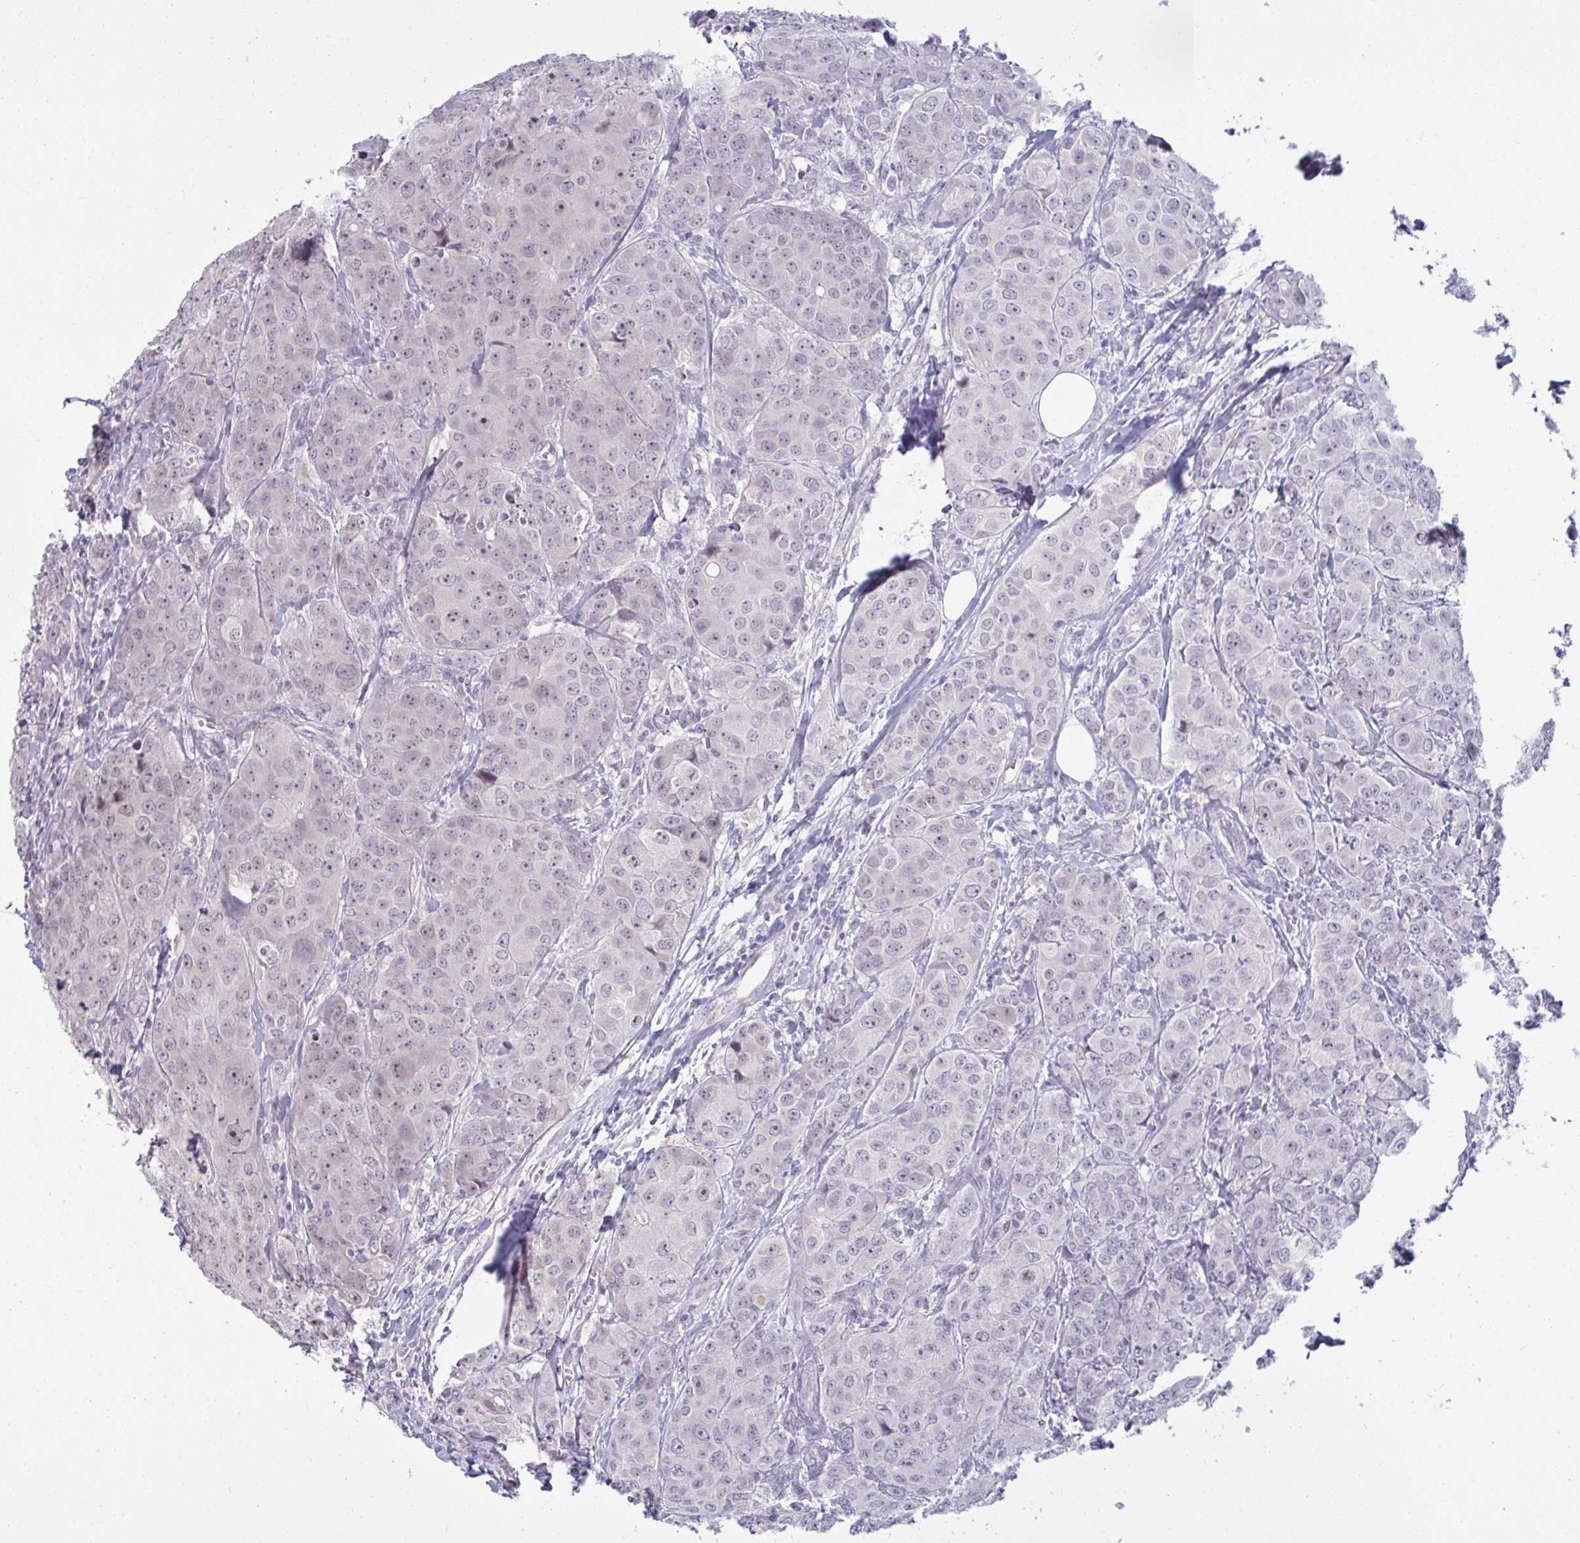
{"staining": {"intensity": "weak", "quantity": "<25%", "location": "nuclear"}, "tissue": "breast cancer", "cell_type": "Tumor cells", "image_type": "cancer", "snomed": [{"axis": "morphology", "description": "Duct carcinoma"}, {"axis": "topography", "description": "Breast"}], "caption": "There is no significant expression in tumor cells of breast cancer (invasive ductal carcinoma).", "gene": "RNASEH1", "patient": {"sex": "female", "age": 43}}